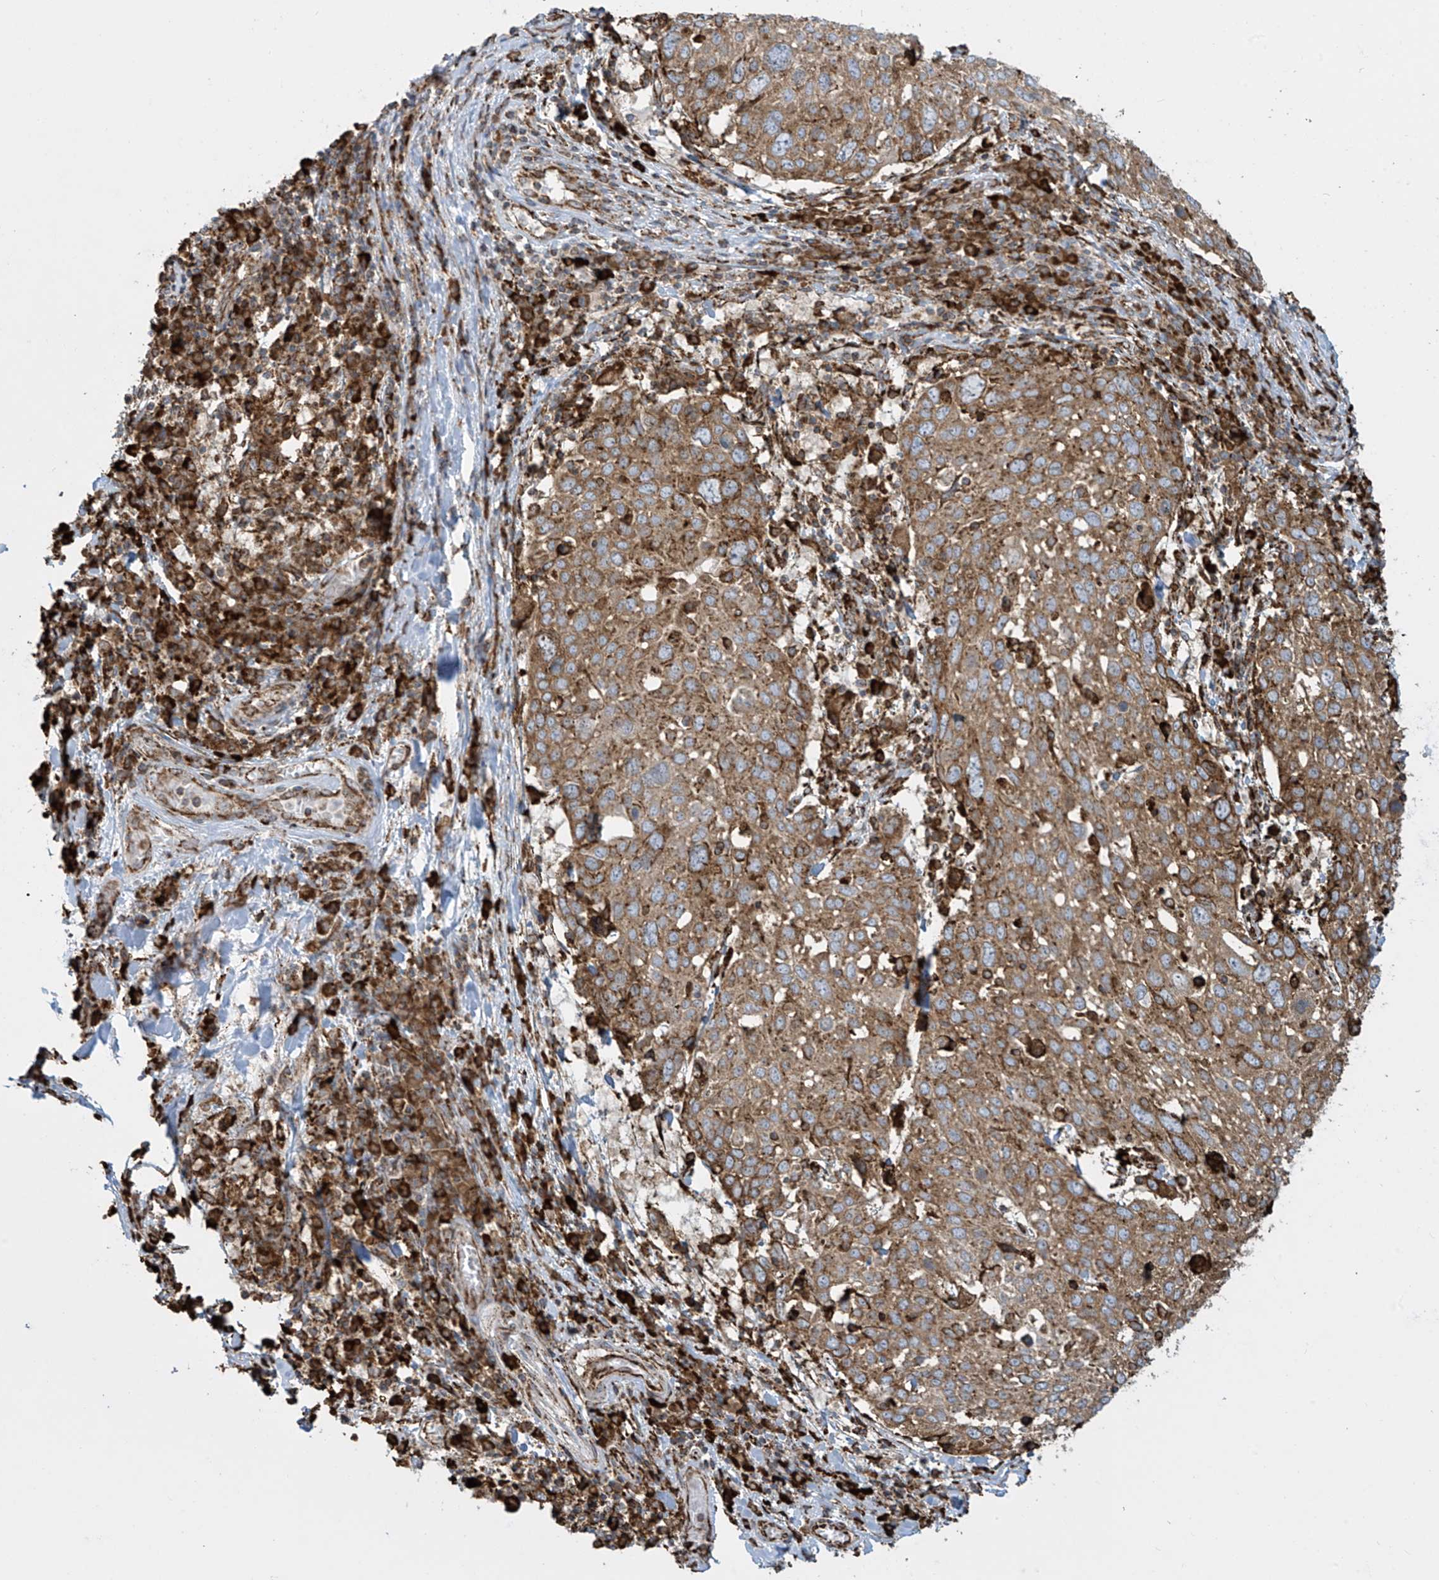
{"staining": {"intensity": "moderate", "quantity": ">75%", "location": "cytoplasmic/membranous"}, "tissue": "lung cancer", "cell_type": "Tumor cells", "image_type": "cancer", "snomed": [{"axis": "morphology", "description": "Squamous cell carcinoma, NOS"}, {"axis": "topography", "description": "Lung"}], "caption": "An image showing moderate cytoplasmic/membranous staining in approximately >75% of tumor cells in lung cancer, as visualized by brown immunohistochemical staining.", "gene": "MX1", "patient": {"sex": "male", "age": 65}}